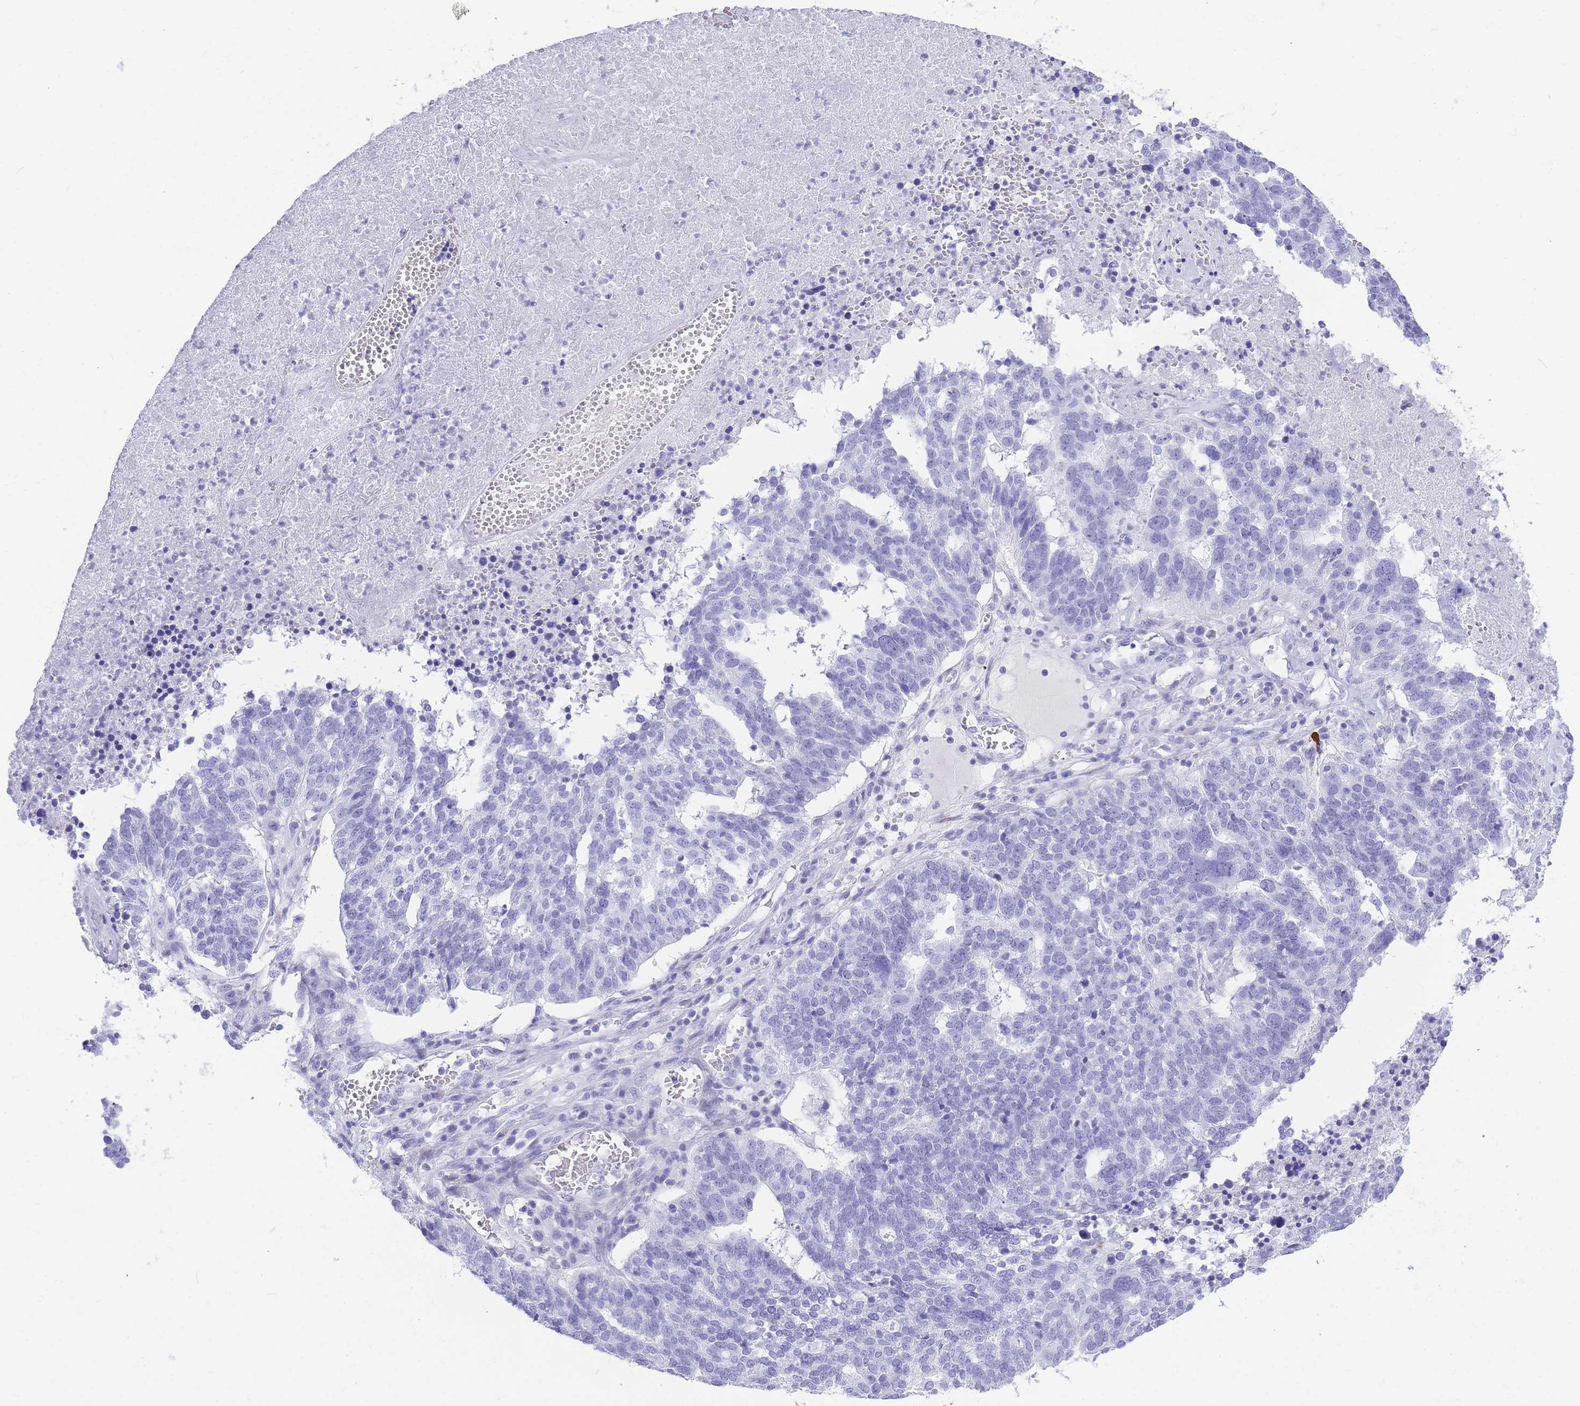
{"staining": {"intensity": "negative", "quantity": "none", "location": "none"}, "tissue": "ovarian cancer", "cell_type": "Tumor cells", "image_type": "cancer", "snomed": [{"axis": "morphology", "description": "Cystadenocarcinoma, serous, NOS"}, {"axis": "topography", "description": "Ovary"}], "caption": "The micrograph reveals no significant expression in tumor cells of ovarian serous cystadenocarcinoma.", "gene": "ZFP62", "patient": {"sex": "female", "age": 59}}